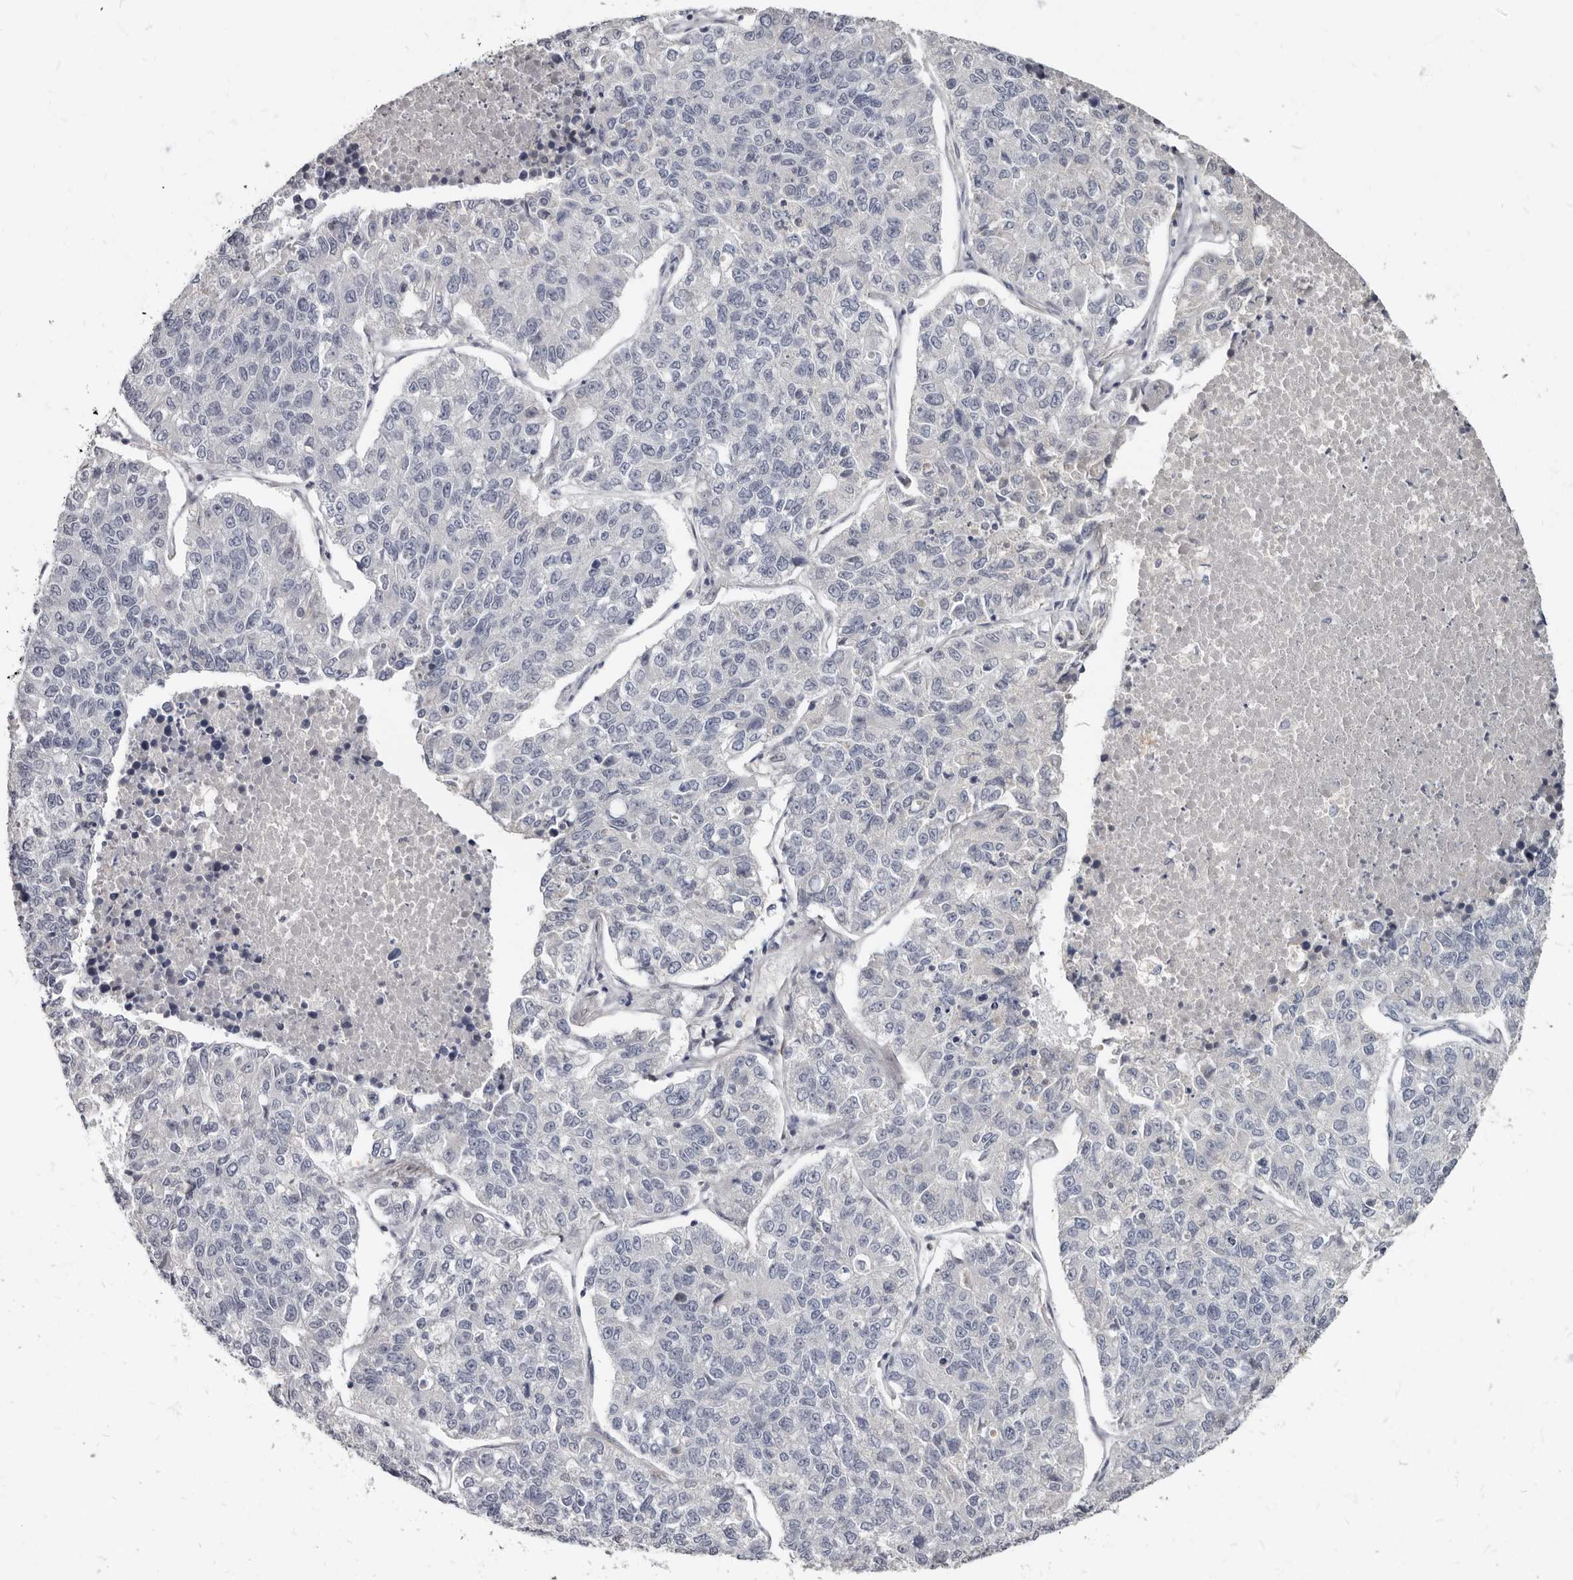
{"staining": {"intensity": "negative", "quantity": "none", "location": "none"}, "tissue": "lung cancer", "cell_type": "Tumor cells", "image_type": "cancer", "snomed": [{"axis": "morphology", "description": "Adenocarcinoma, NOS"}, {"axis": "topography", "description": "Lung"}], "caption": "Adenocarcinoma (lung) was stained to show a protein in brown. There is no significant positivity in tumor cells.", "gene": "MRGPRF", "patient": {"sex": "male", "age": 49}}